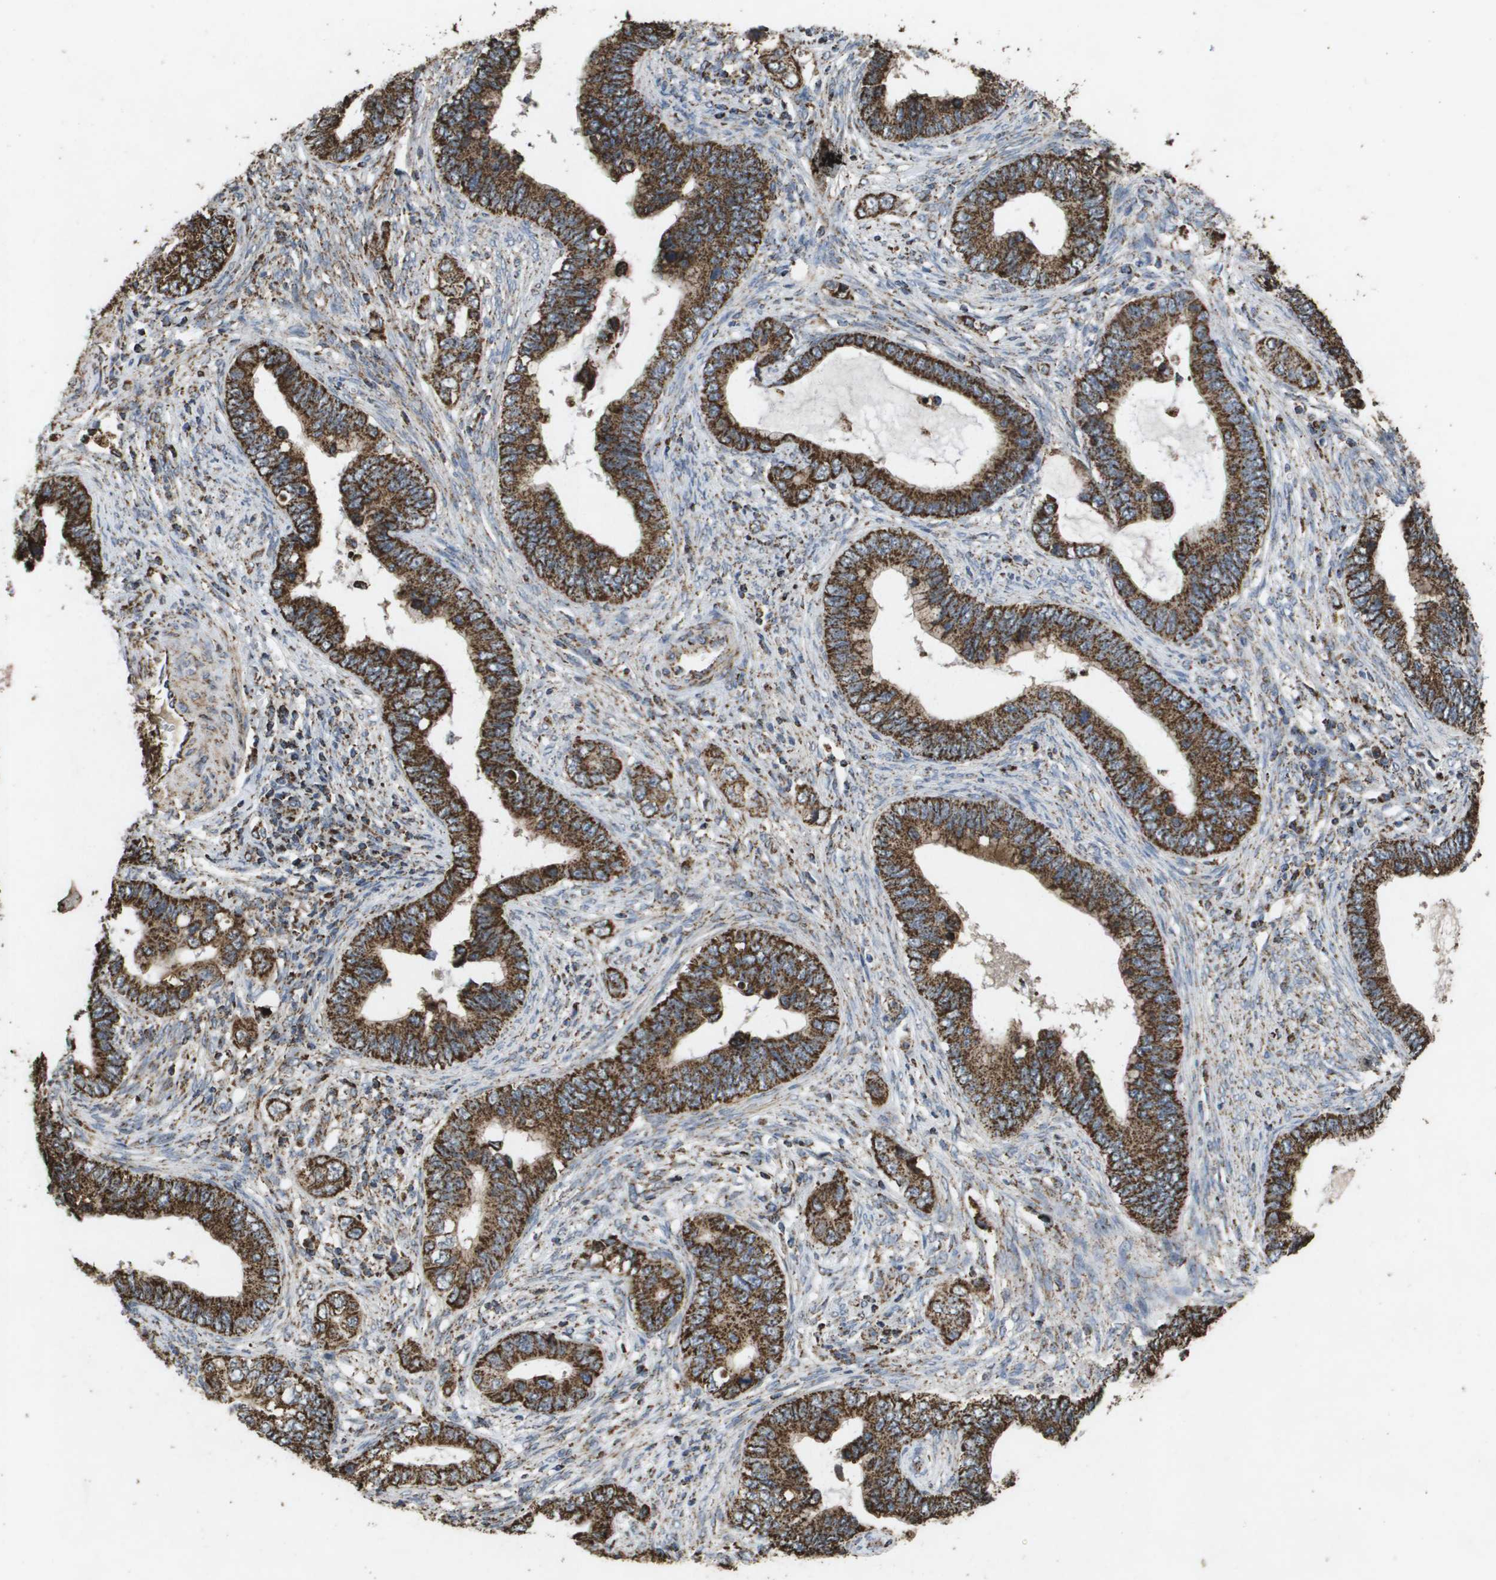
{"staining": {"intensity": "strong", "quantity": ">75%", "location": "cytoplasmic/membranous"}, "tissue": "cervical cancer", "cell_type": "Tumor cells", "image_type": "cancer", "snomed": [{"axis": "morphology", "description": "Adenocarcinoma, NOS"}, {"axis": "topography", "description": "Cervix"}], "caption": "Approximately >75% of tumor cells in human cervical adenocarcinoma demonstrate strong cytoplasmic/membranous protein expression as visualized by brown immunohistochemical staining.", "gene": "HSPE1", "patient": {"sex": "female", "age": 44}}